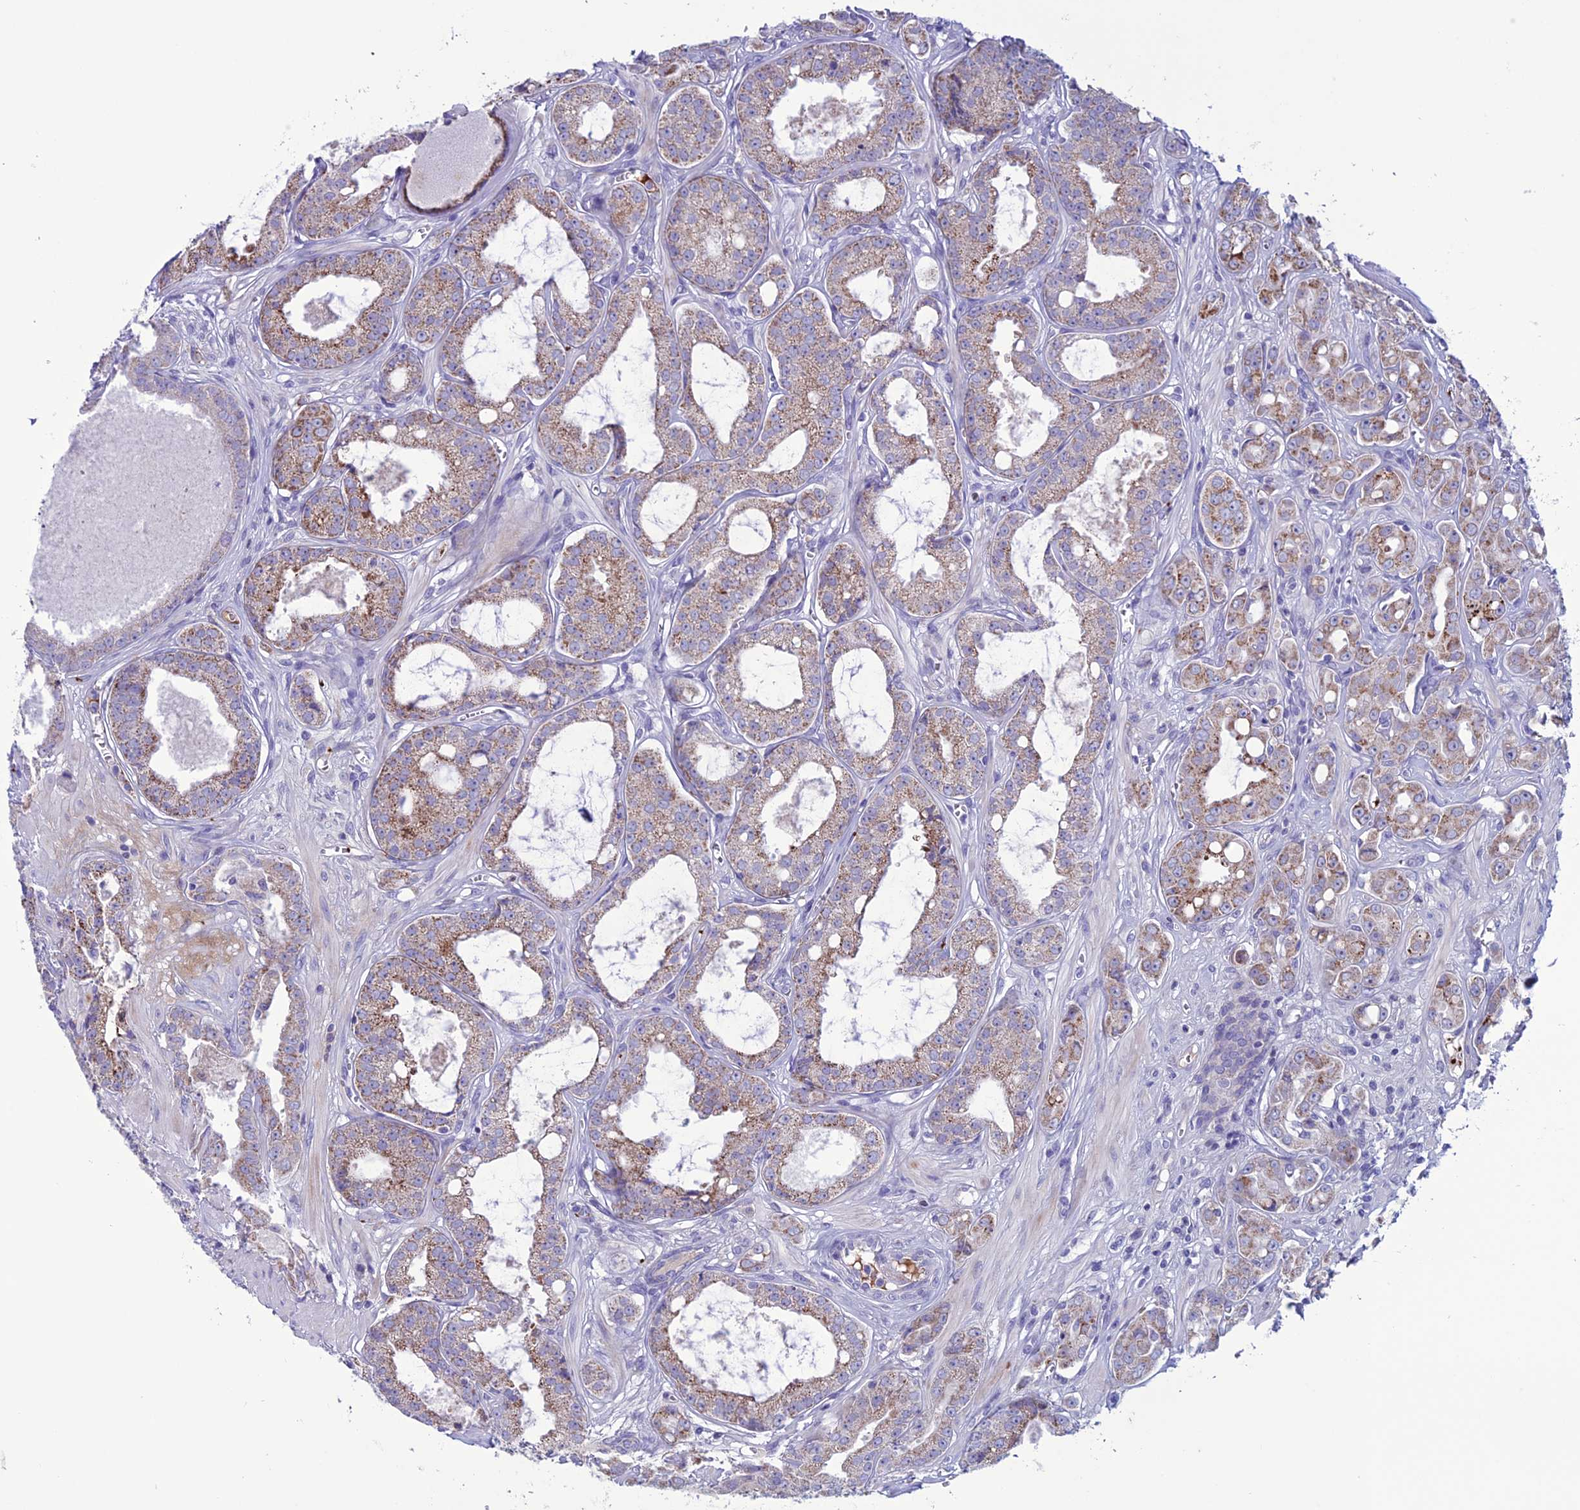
{"staining": {"intensity": "moderate", "quantity": ">75%", "location": "cytoplasmic/membranous"}, "tissue": "prostate cancer", "cell_type": "Tumor cells", "image_type": "cancer", "snomed": [{"axis": "morphology", "description": "Adenocarcinoma, High grade"}, {"axis": "topography", "description": "Prostate"}], "caption": "A brown stain labels moderate cytoplasmic/membranous positivity of a protein in prostate cancer tumor cells.", "gene": "C21orf140", "patient": {"sex": "male", "age": 74}}